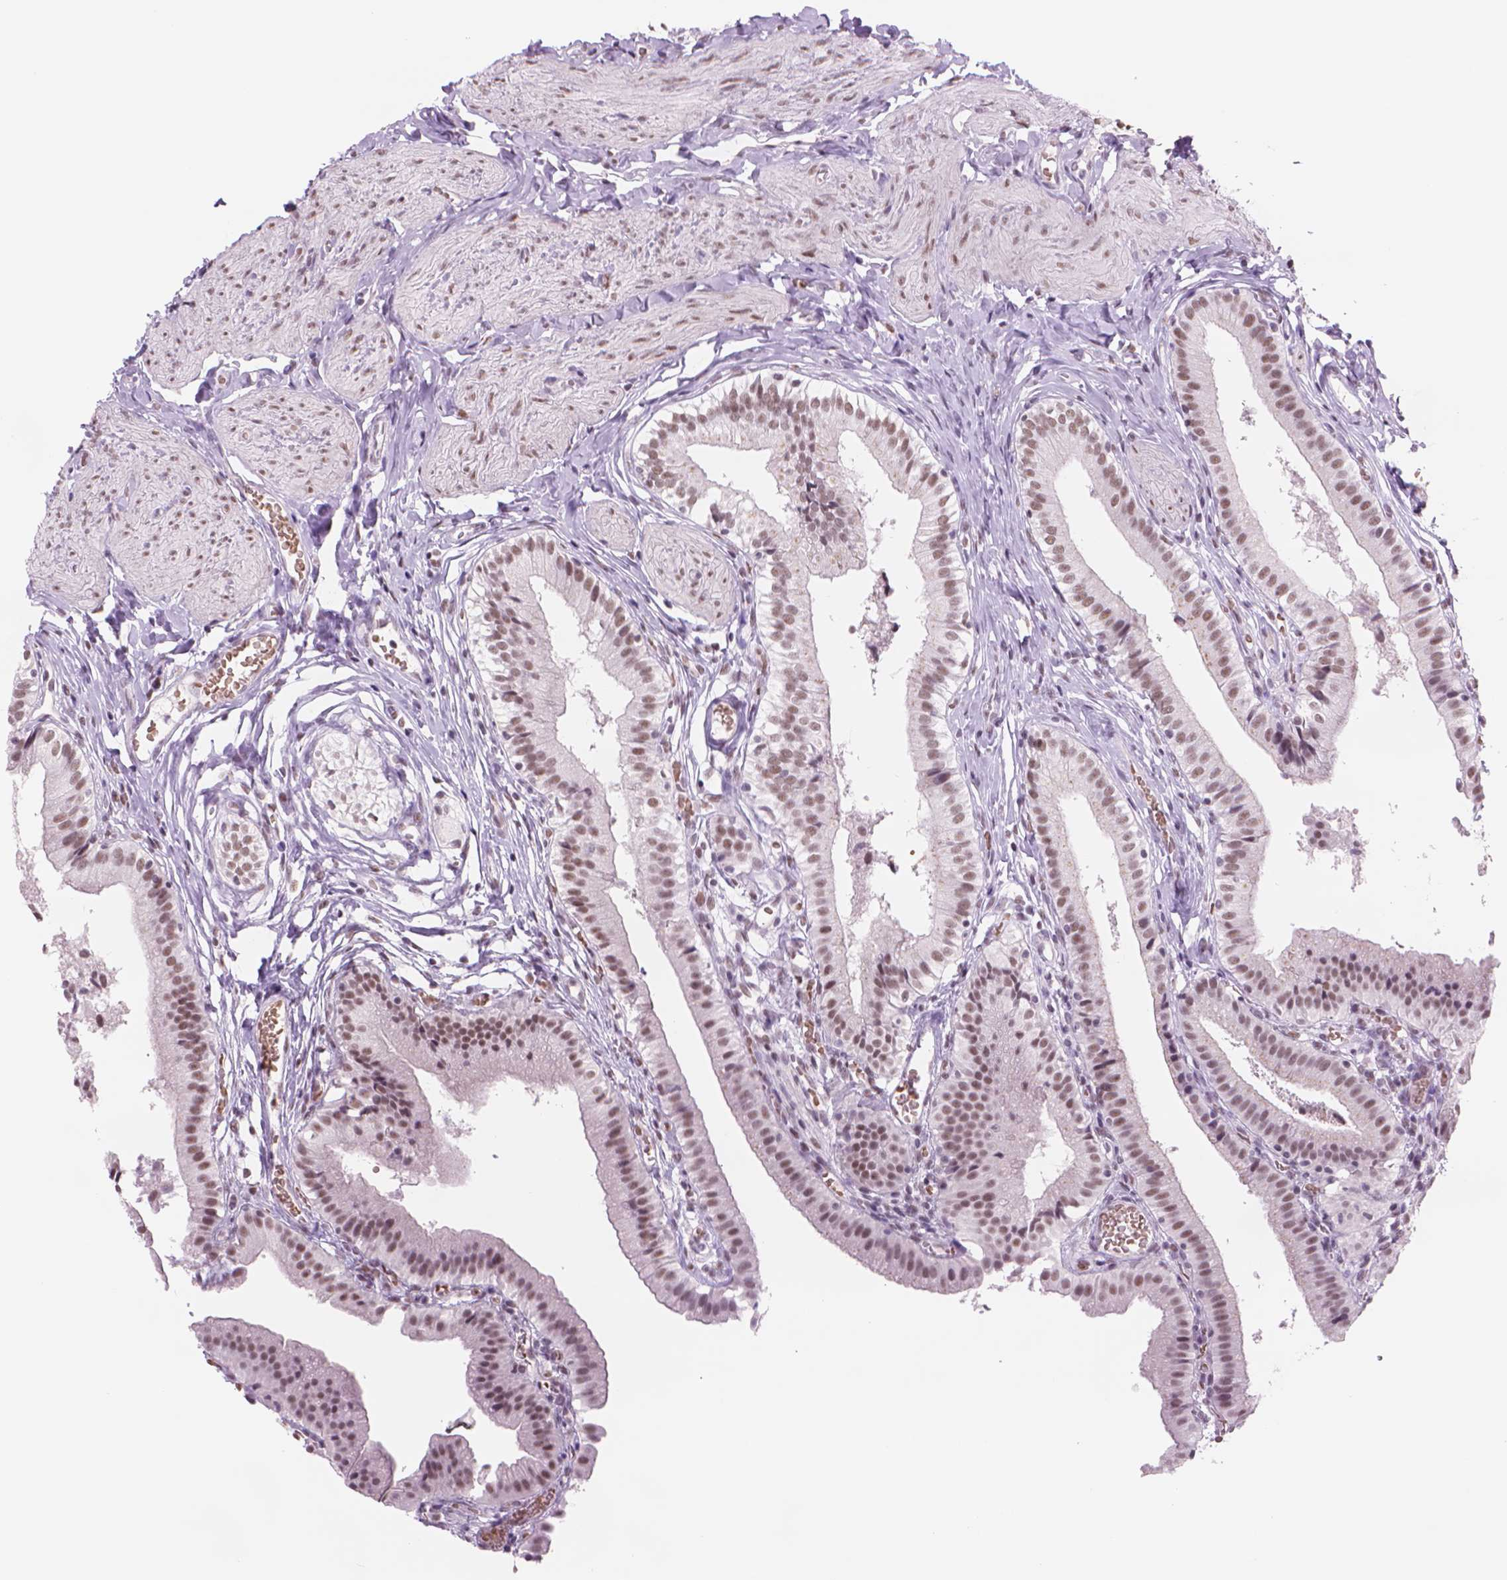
{"staining": {"intensity": "moderate", "quantity": ">75%", "location": "nuclear"}, "tissue": "gallbladder", "cell_type": "Glandular cells", "image_type": "normal", "snomed": [{"axis": "morphology", "description": "Normal tissue, NOS"}, {"axis": "topography", "description": "Gallbladder"}], "caption": "Immunohistochemistry (IHC) staining of unremarkable gallbladder, which exhibits medium levels of moderate nuclear staining in approximately >75% of glandular cells indicating moderate nuclear protein positivity. The staining was performed using DAB (brown) for protein detection and nuclei were counterstained in hematoxylin (blue).", "gene": "POLR3D", "patient": {"sex": "female", "age": 47}}